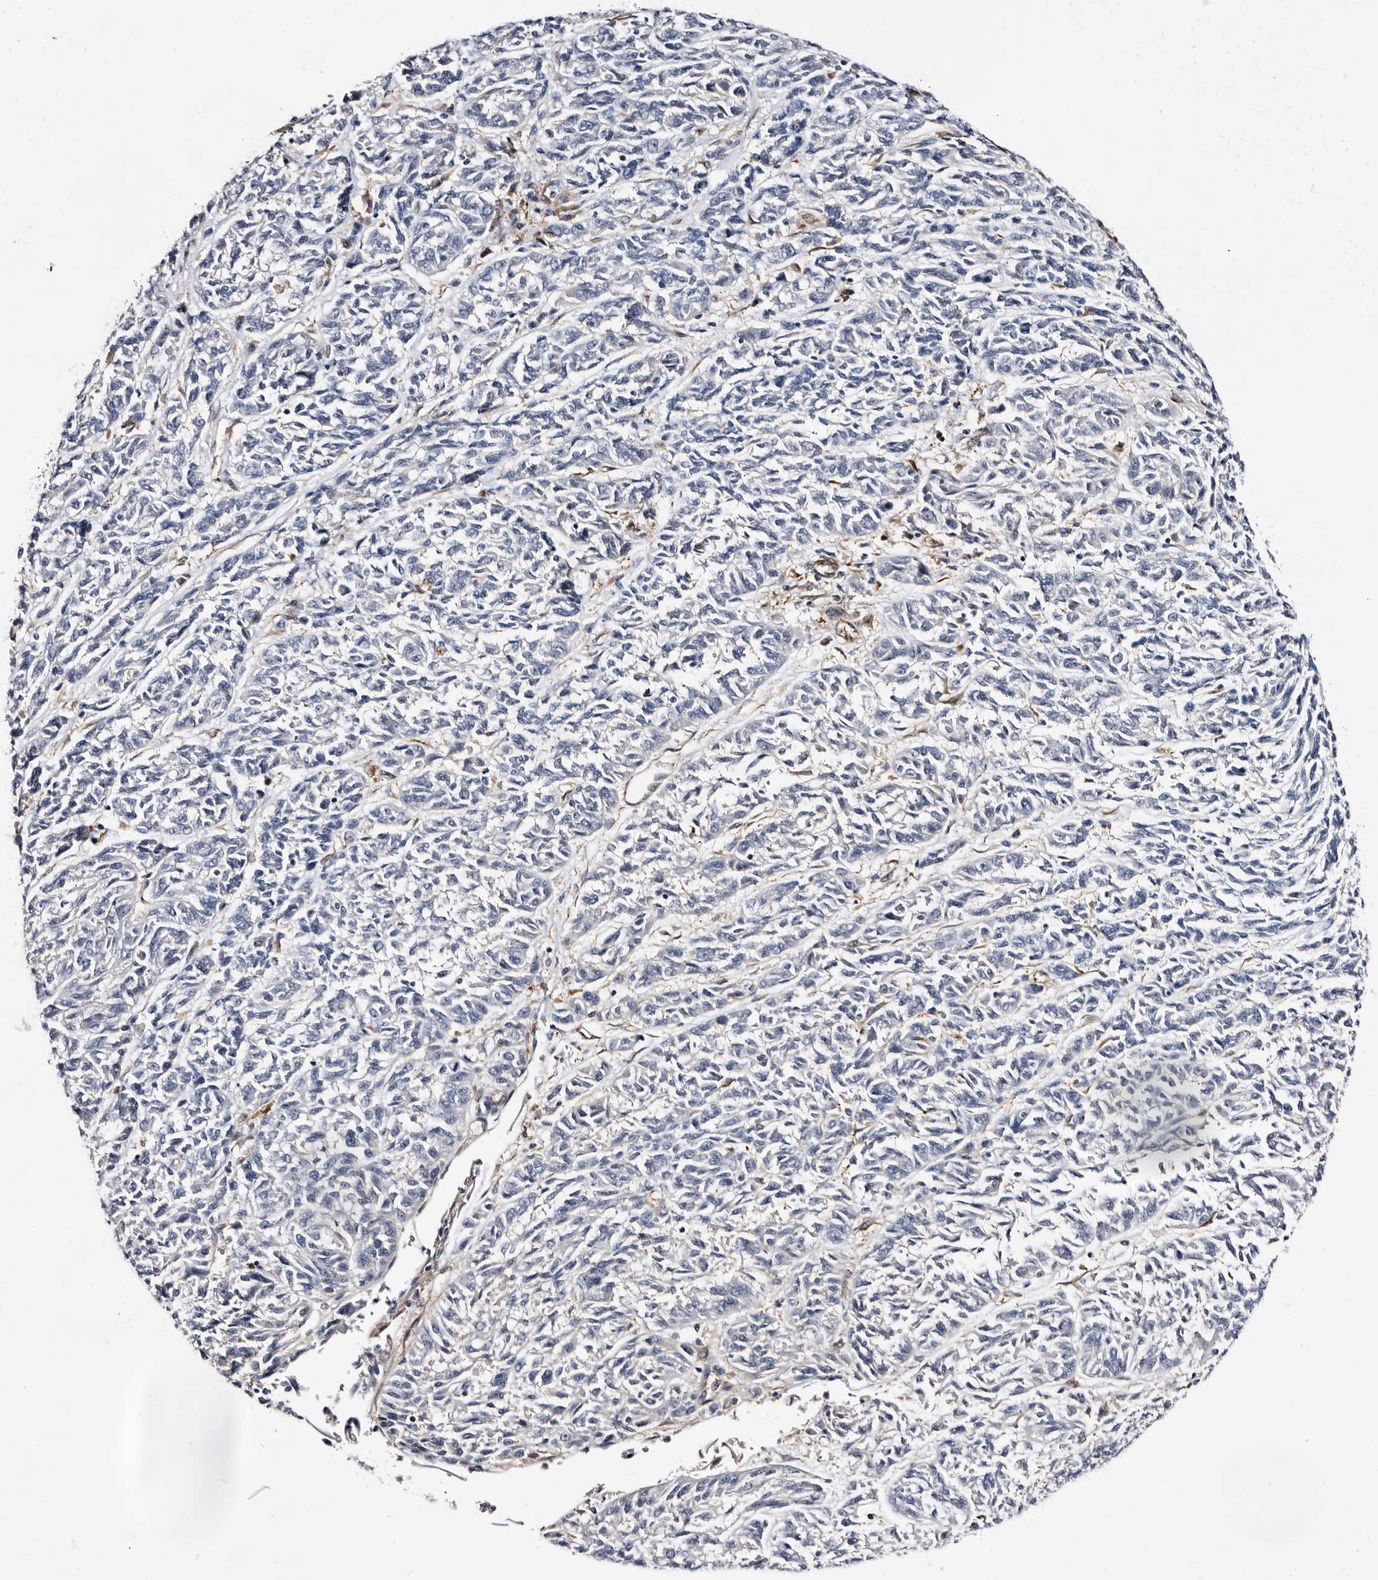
{"staining": {"intensity": "negative", "quantity": "none", "location": "none"}, "tissue": "melanoma", "cell_type": "Tumor cells", "image_type": "cancer", "snomed": [{"axis": "morphology", "description": "Malignant melanoma, NOS"}, {"axis": "topography", "description": "Skin"}], "caption": "Tumor cells are negative for protein expression in human melanoma.", "gene": "TP53I3", "patient": {"sex": "male", "age": 53}}